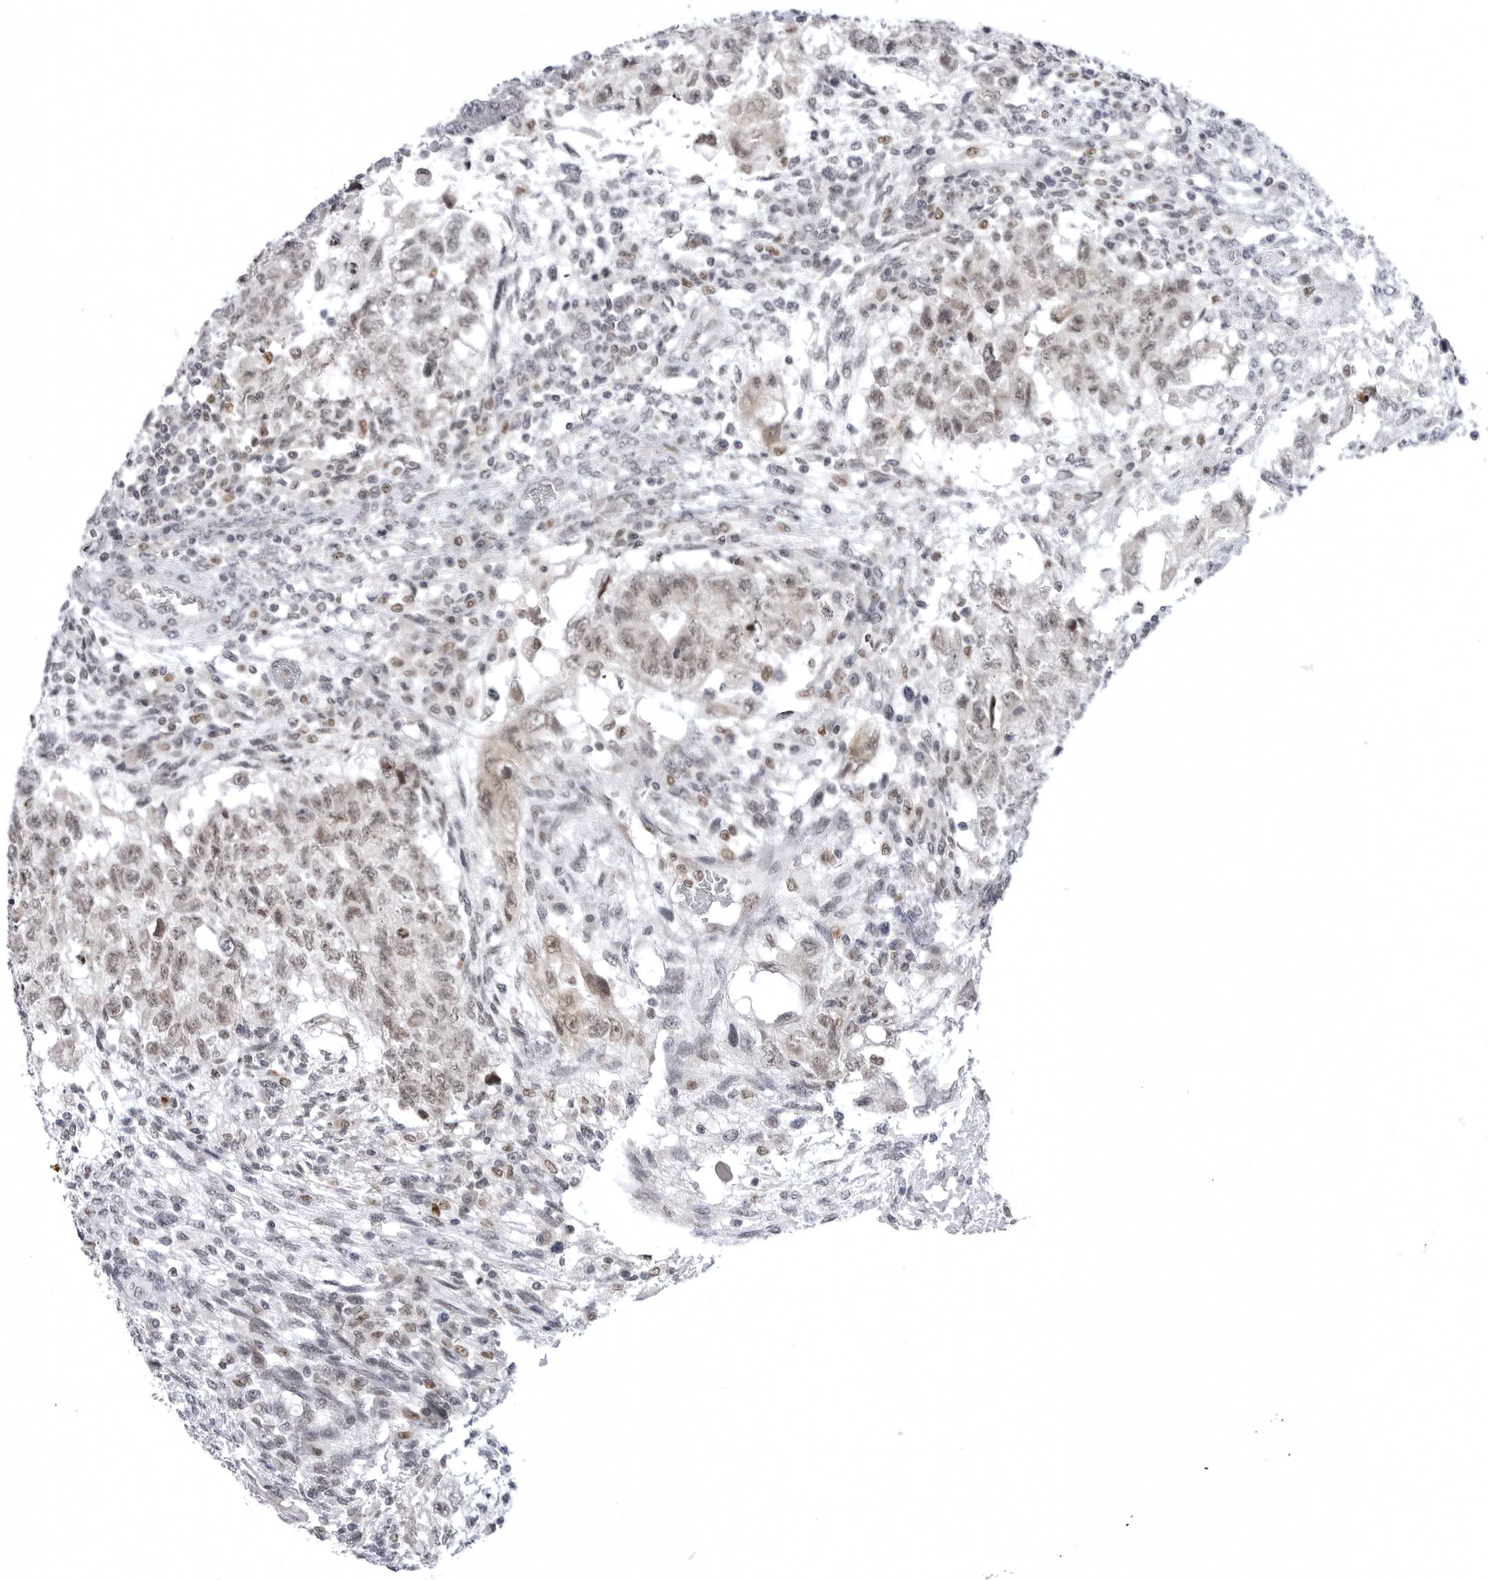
{"staining": {"intensity": "weak", "quantity": "25%-75%", "location": "nuclear"}, "tissue": "testis cancer", "cell_type": "Tumor cells", "image_type": "cancer", "snomed": [{"axis": "morphology", "description": "Normal tissue, NOS"}, {"axis": "morphology", "description": "Carcinoma, Embryonal, NOS"}, {"axis": "topography", "description": "Testis"}], "caption": "Tumor cells reveal low levels of weak nuclear positivity in about 25%-75% of cells in testis embryonal carcinoma.", "gene": "PTK2B", "patient": {"sex": "male", "age": 36}}